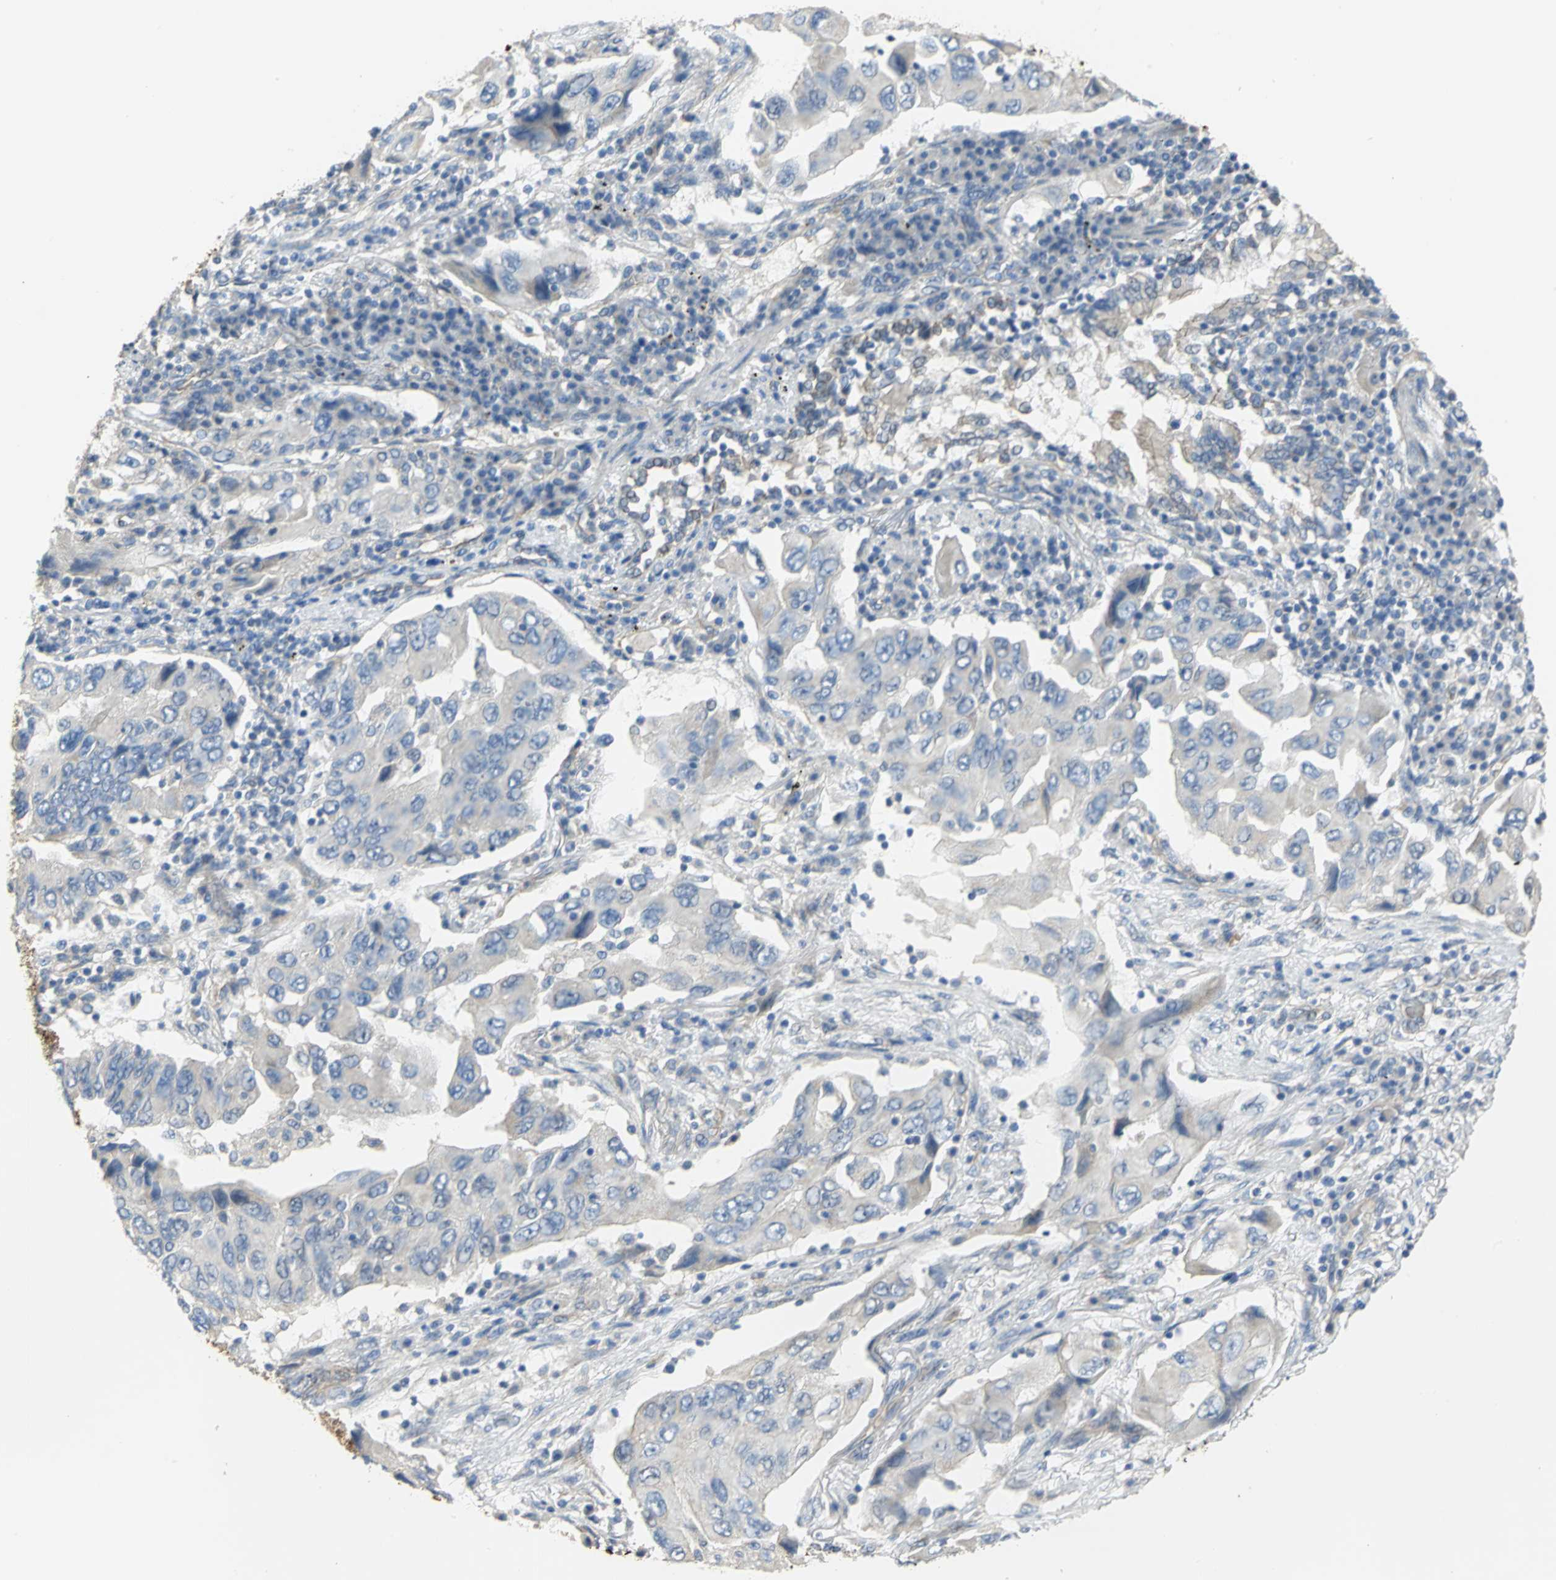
{"staining": {"intensity": "negative", "quantity": "none", "location": "none"}, "tissue": "lung cancer", "cell_type": "Tumor cells", "image_type": "cancer", "snomed": [{"axis": "morphology", "description": "Adenocarcinoma, NOS"}, {"axis": "topography", "description": "Lung"}], "caption": "This image is of lung cancer stained with immunohistochemistry to label a protein in brown with the nuclei are counter-stained blue. There is no staining in tumor cells.", "gene": "HTR1F", "patient": {"sex": "female", "age": 65}}